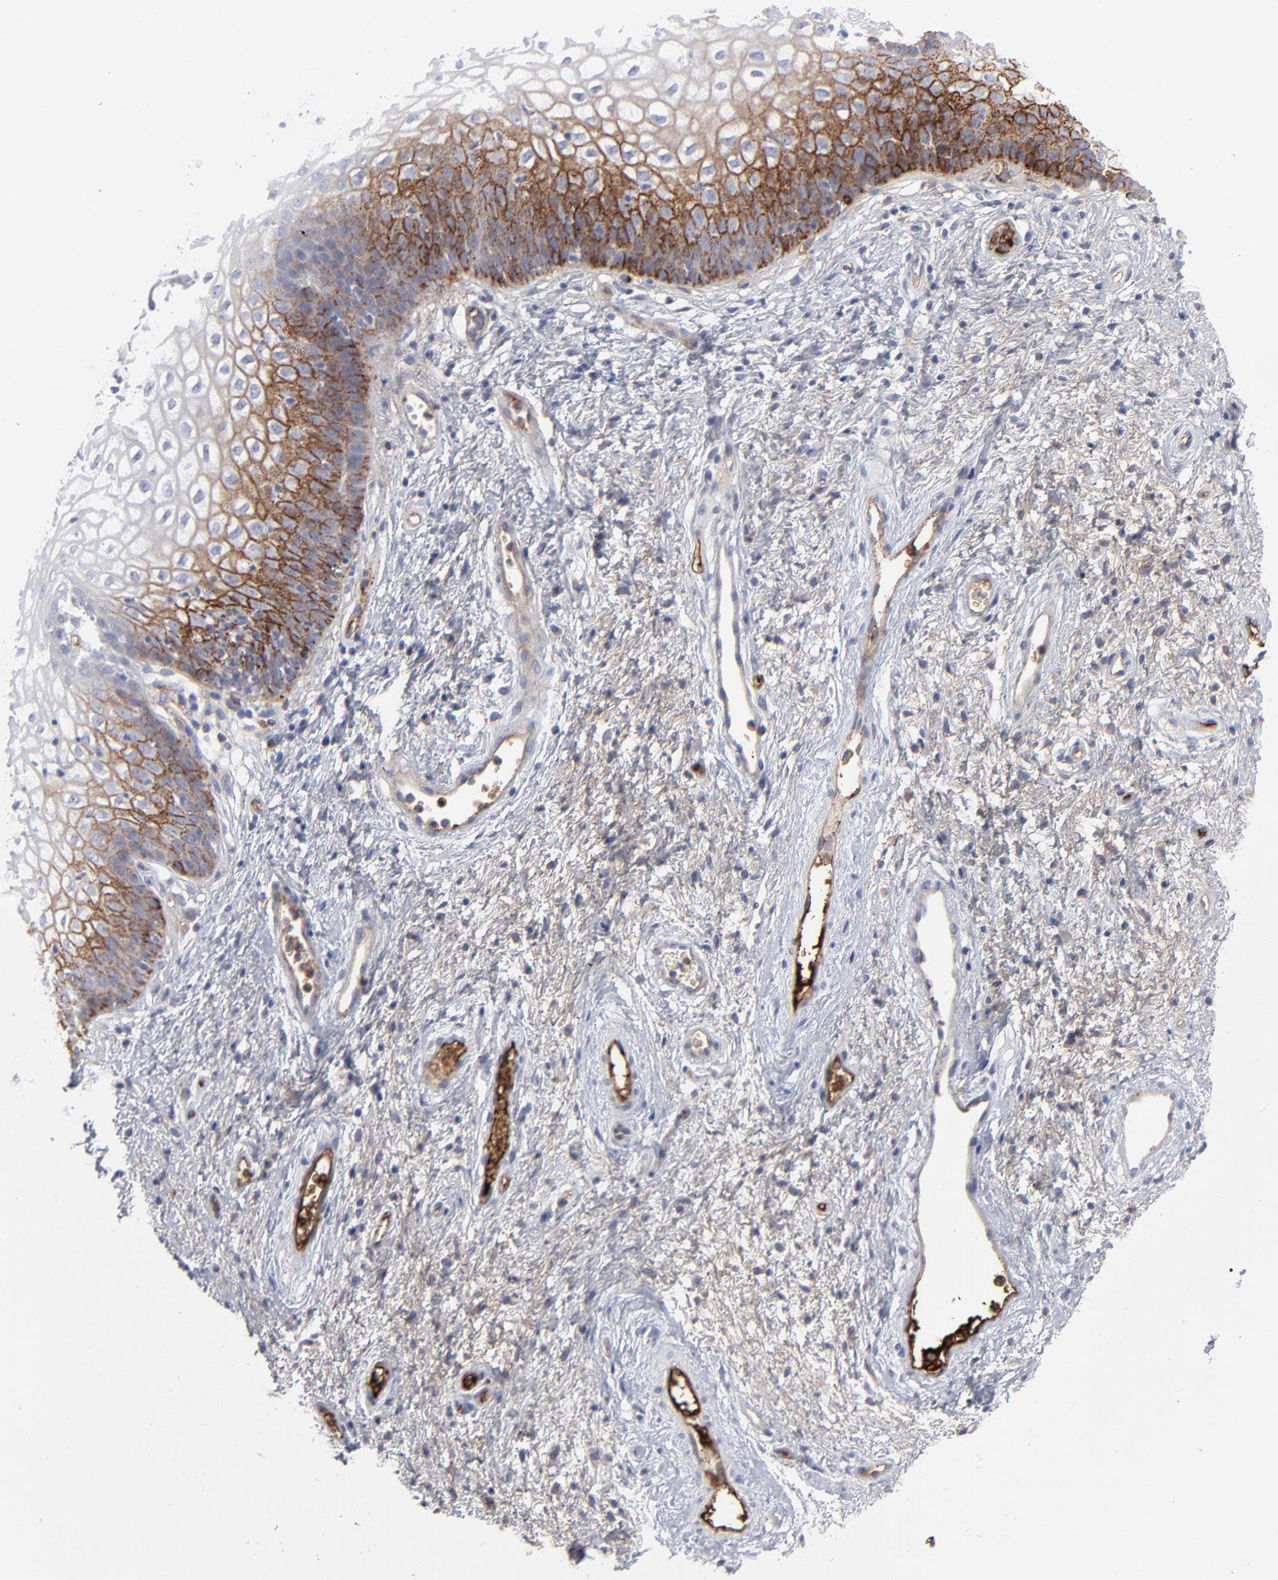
{"staining": {"intensity": "strong", "quantity": "25%-75%", "location": "cytoplasmic/membranous"}, "tissue": "vagina", "cell_type": "Squamous epithelial cells", "image_type": "normal", "snomed": [{"axis": "morphology", "description": "Normal tissue, NOS"}, {"axis": "topography", "description": "Vagina"}], "caption": "Immunohistochemical staining of benign vagina shows high levels of strong cytoplasmic/membranous positivity in about 25%-75% of squamous epithelial cells.", "gene": "CCR3", "patient": {"sex": "female", "age": 34}}